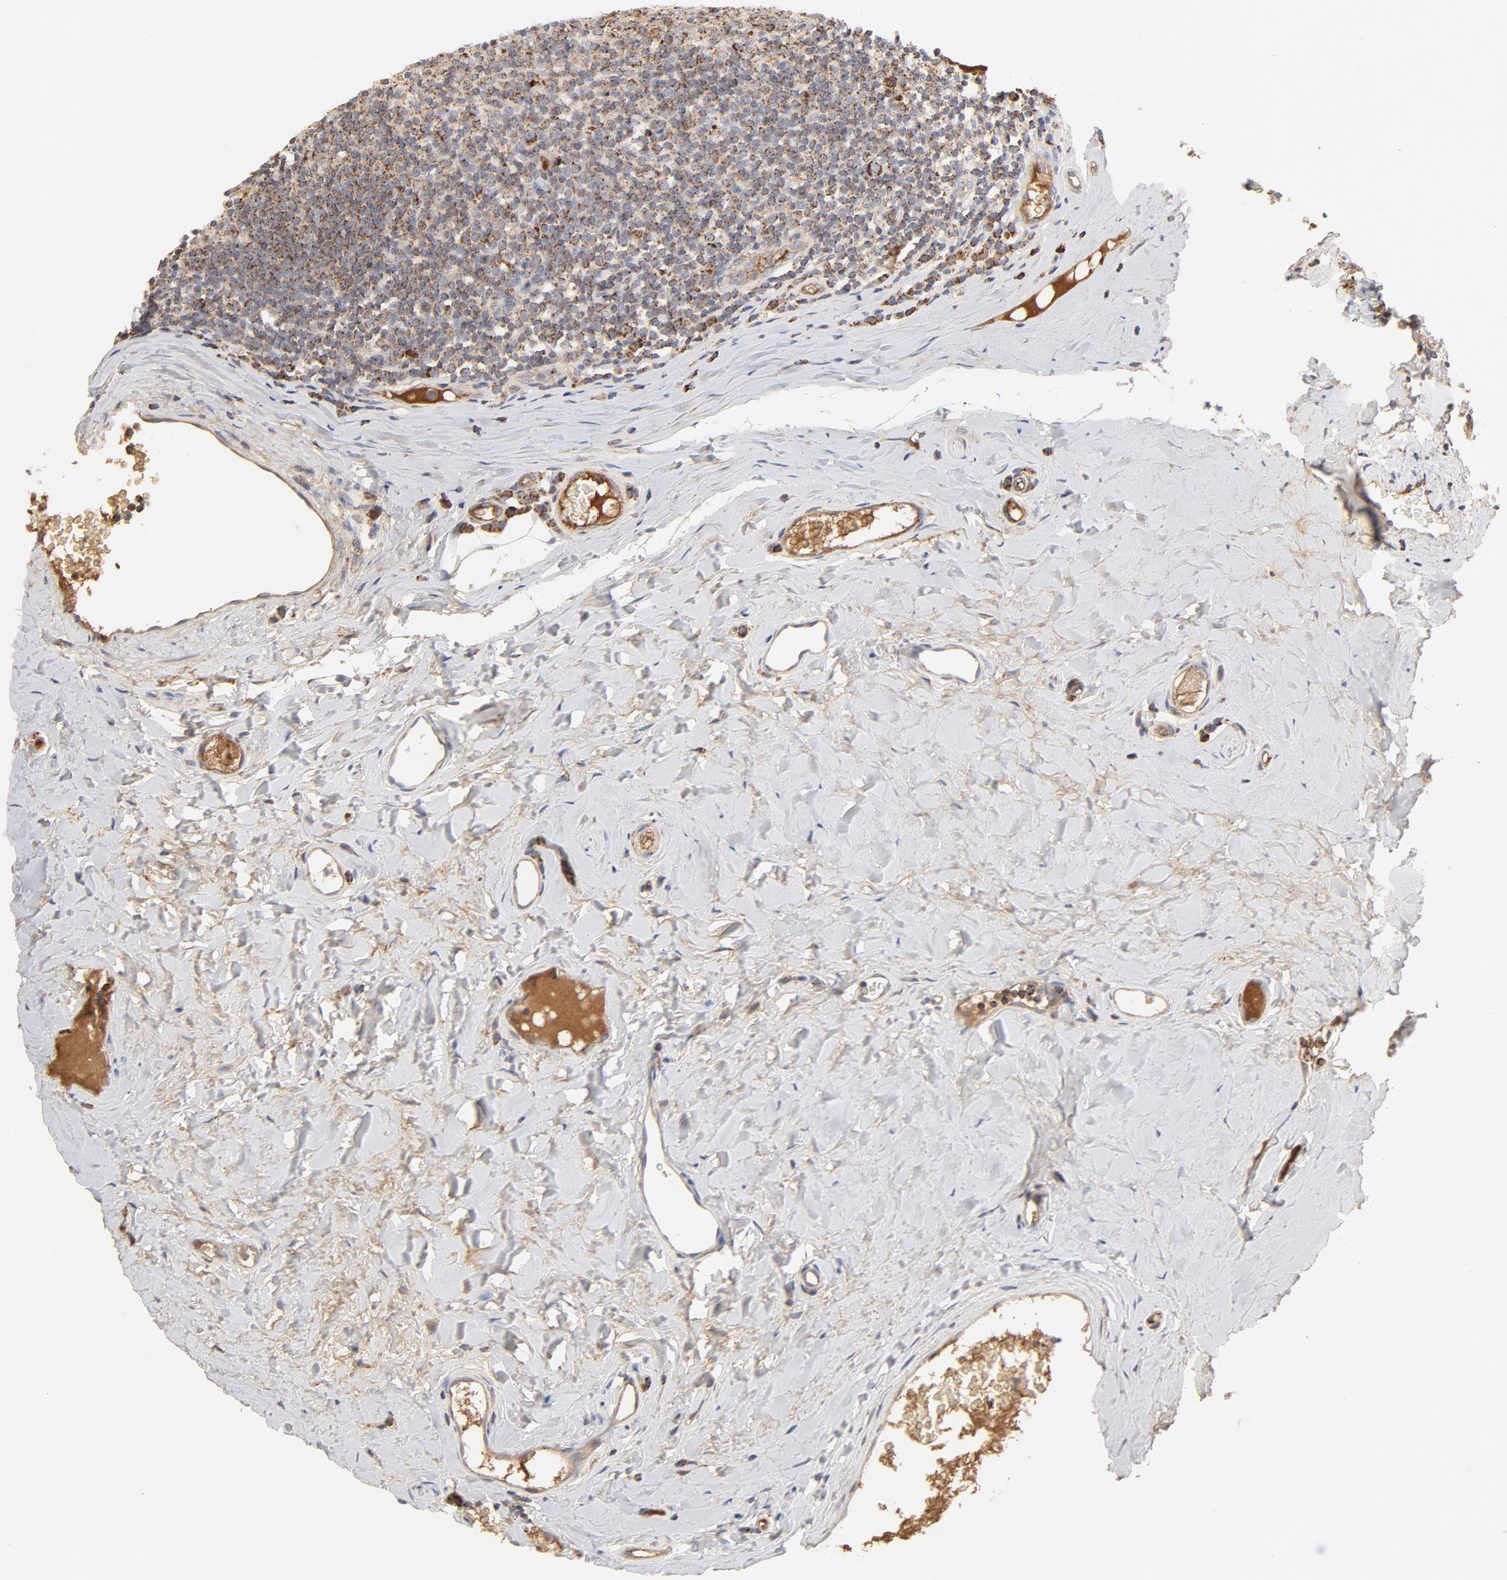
{"staining": {"intensity": "moderate", "quantity": "25%-75%", "location": "cytoplasmic/membranous"}, "tissue": "tonsil", "cell_type": "Germinal center cells", "image_type": "normal", "snomed": [{"axis": "morphology", "description": "Normal tissue, NOS"}, {"axis": "topography", "description": "Tonsil"}], "caption": "This histopathology image displays IHC staining of unremarkable human tonsil, with medium moderate cytoplasmic/membranous expression in approximately 25%-75% of germinal center cells.", "gene": "PCNX4", "patient": {"sex": "male", "age": 31}}